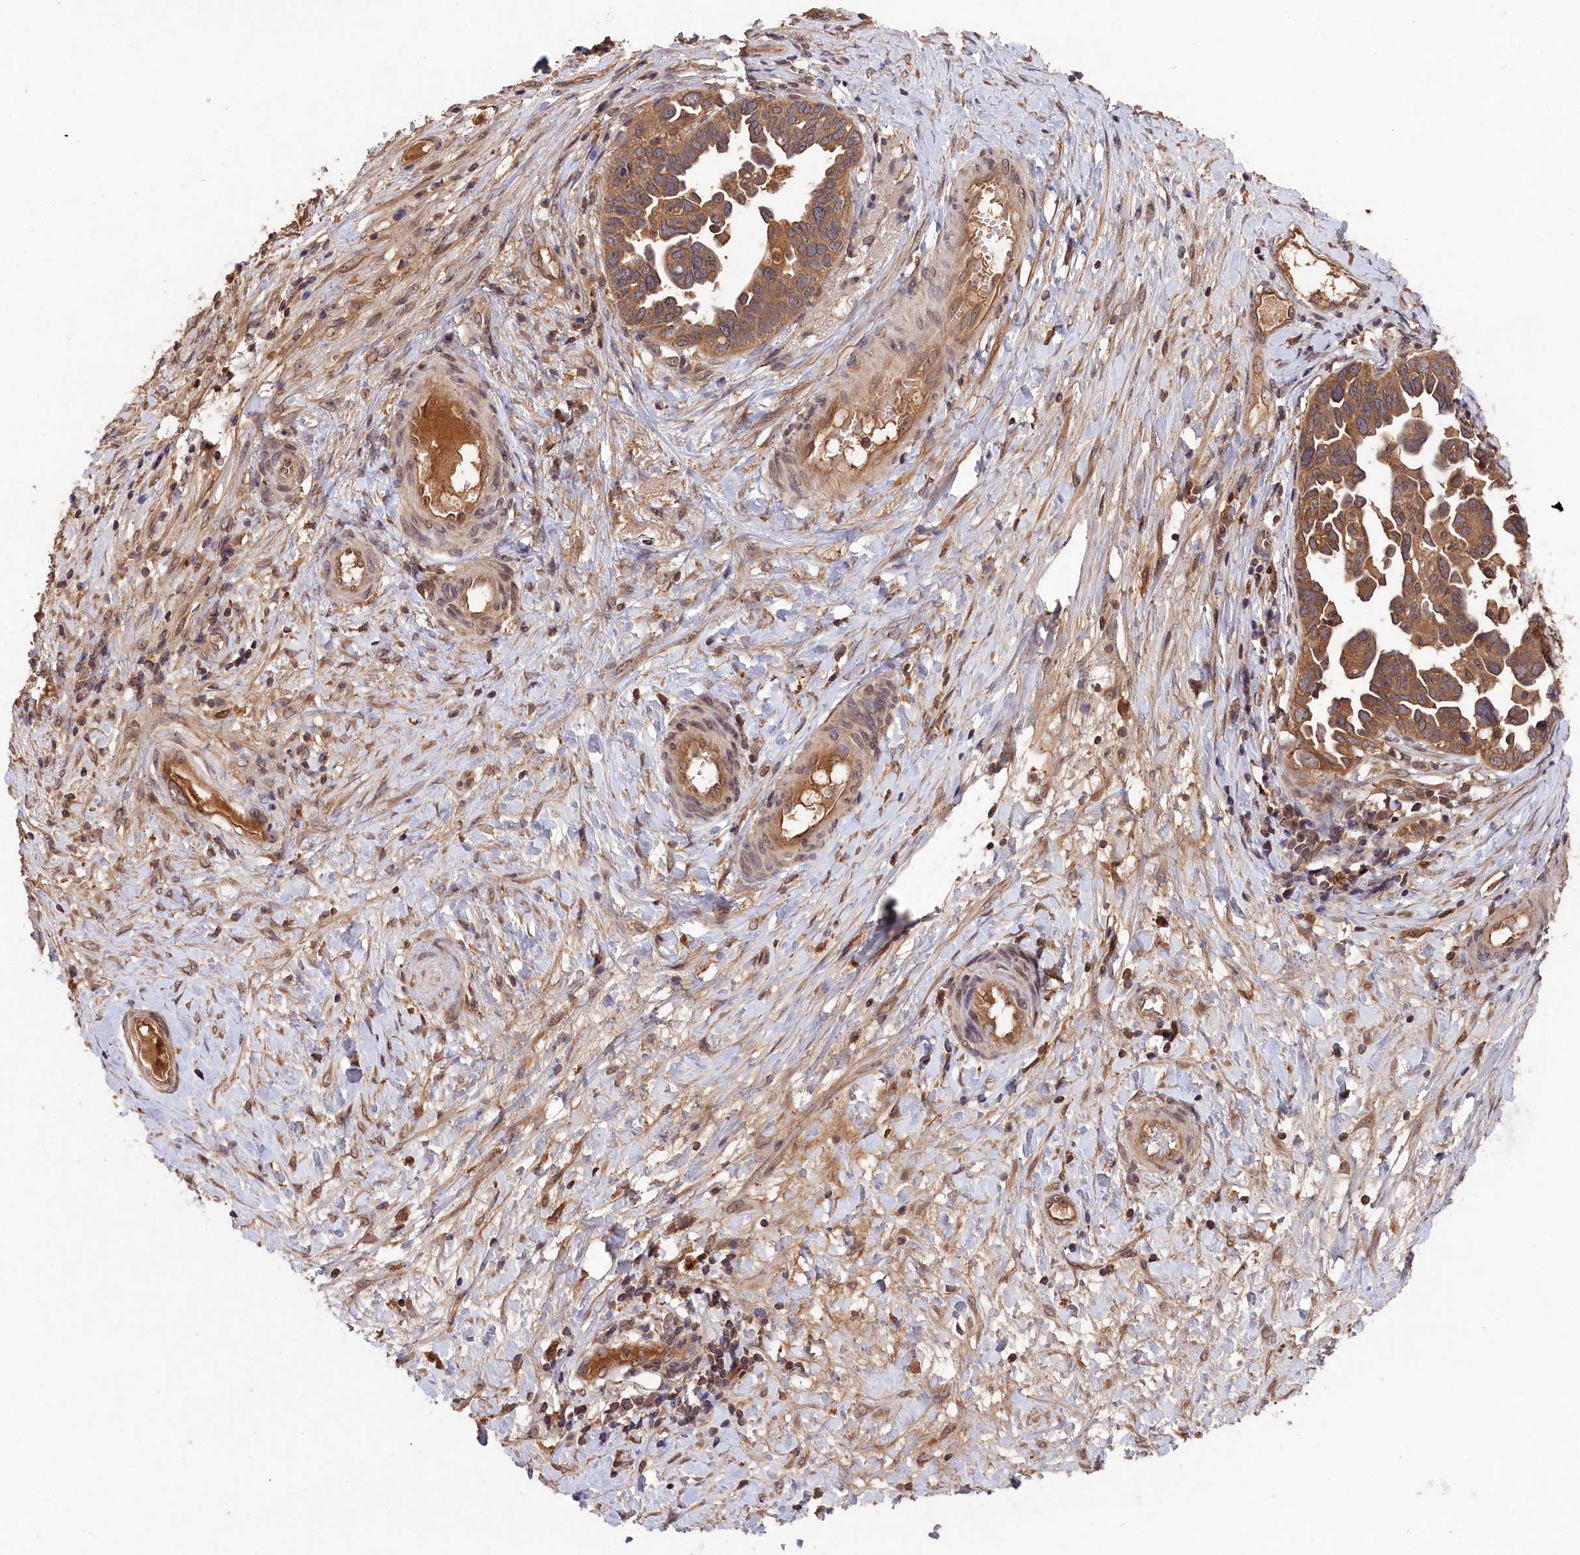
{"staining": {"intensity": "moderate", "quantity": ">75%", "location": "cytoplasmic/membranous"}, "tissue": "ovarian cancer", "cell_type": "Tumor cells", "image_type": "cancer", "snomed": [{"axis": "morphology", "description": "Cystadenocarcinoma, serous, NOS"}, {"axis": "topography", "description": "Ovary"}], "caption": "Protein analysis of ovarian cancer (serous cystadenocarcinoma) tissue reveals moderate cytoplasmic/membranous positivity in about >75% of tumor cells. The staining was performed using DAB to visualize the protein expression in brown, while the nuclei were stained in blue with hematoxylin (Magnification: 20x).", "gene": "CHAC1", "patient": {"sex": "female", "age": 54}}